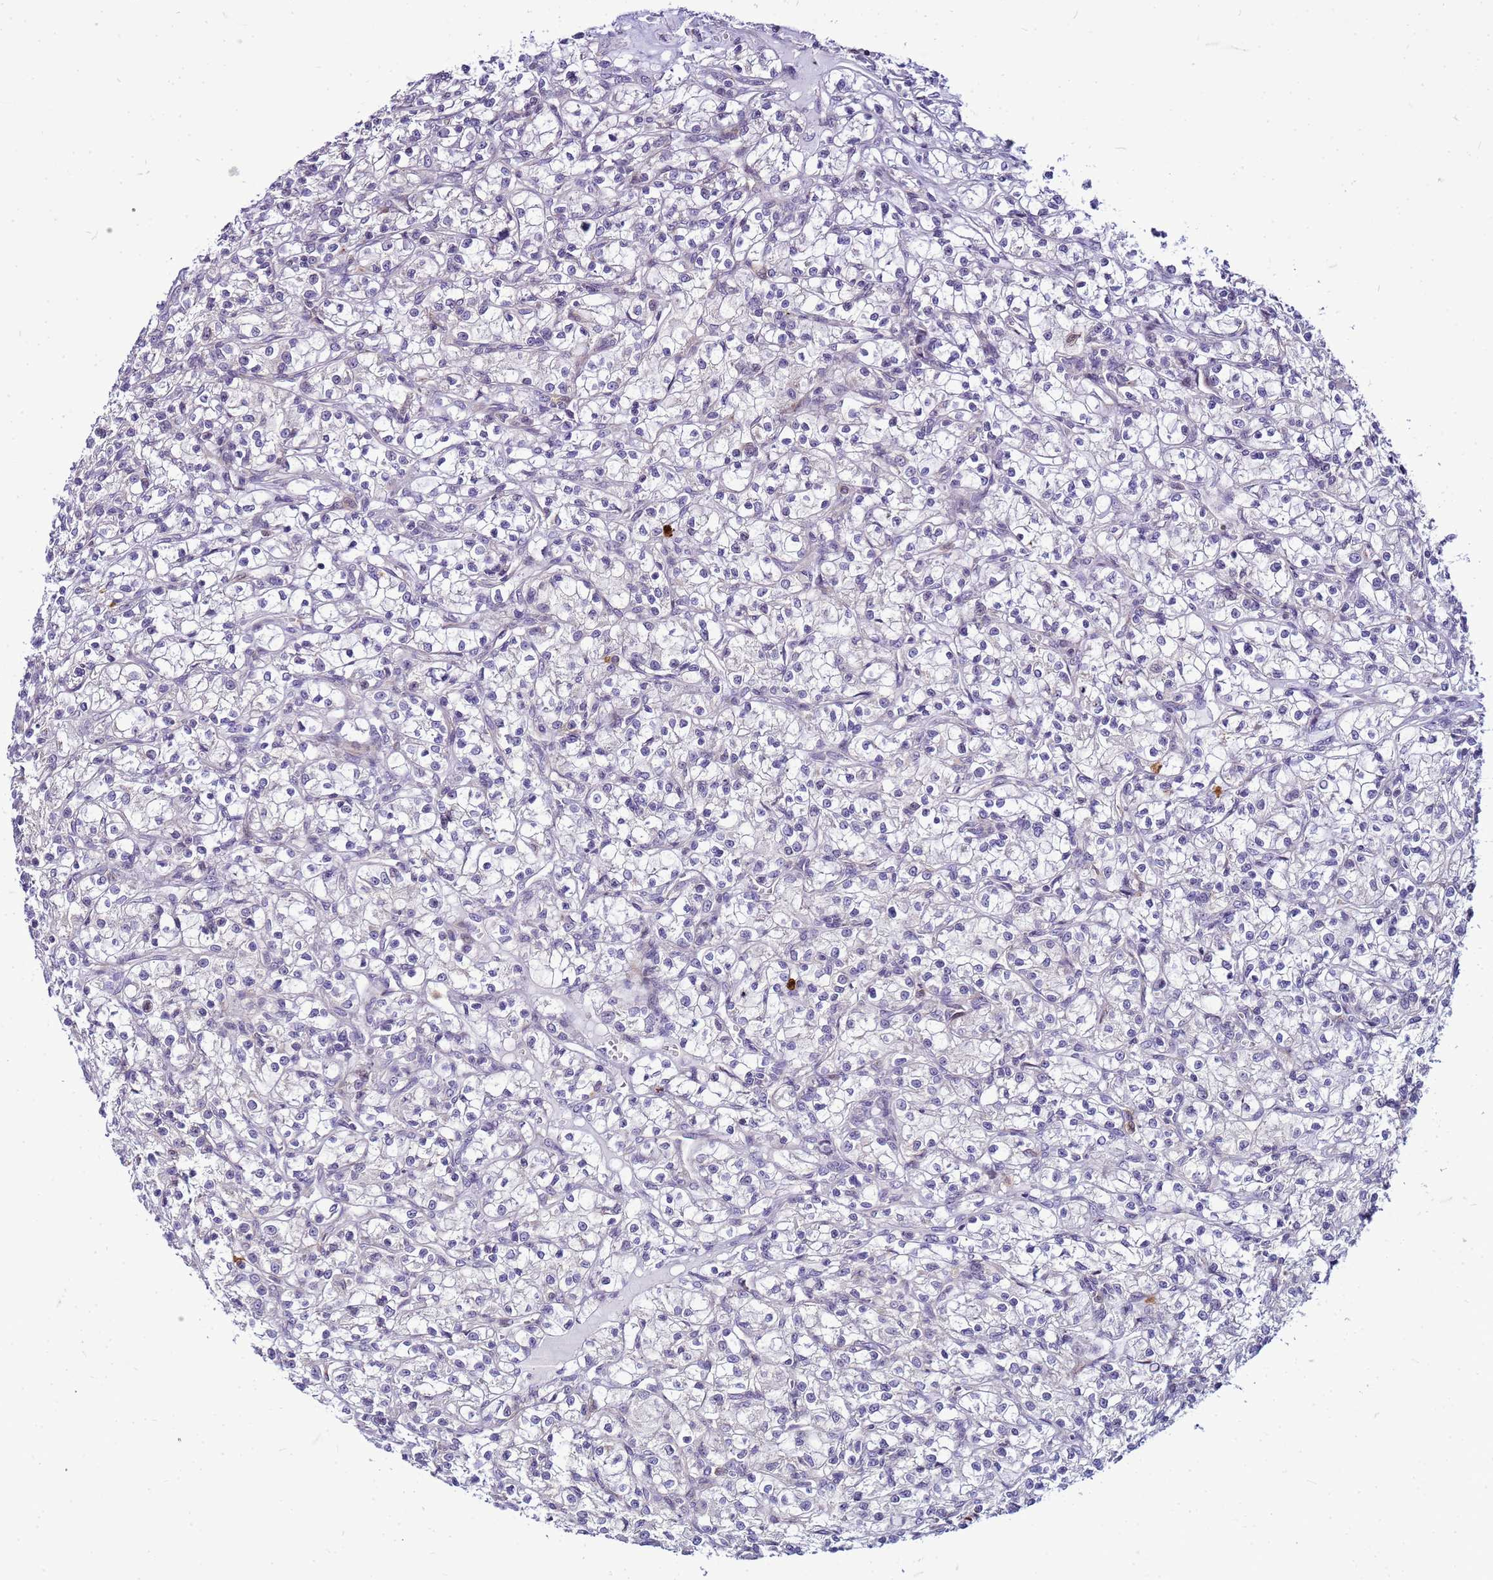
{"staining": {"intensity": "negative", "quantity": "none", "location": "none"}, "tissue": "renal cancer", "cell_type": "Tumor cells", "image_type": "cancer", "snomed": [{"axis": "morphology", "description": "Adenocarcinoma, NOS"}, {"axis": "topography", "description": "Kidney"}], "caption": "This is an IHC photomicrograph of renal adenocarcinoma. There is no positivity in tumor cells.", "gene": "VPS4B", "patient": {"sex": "female", "age": 59}}